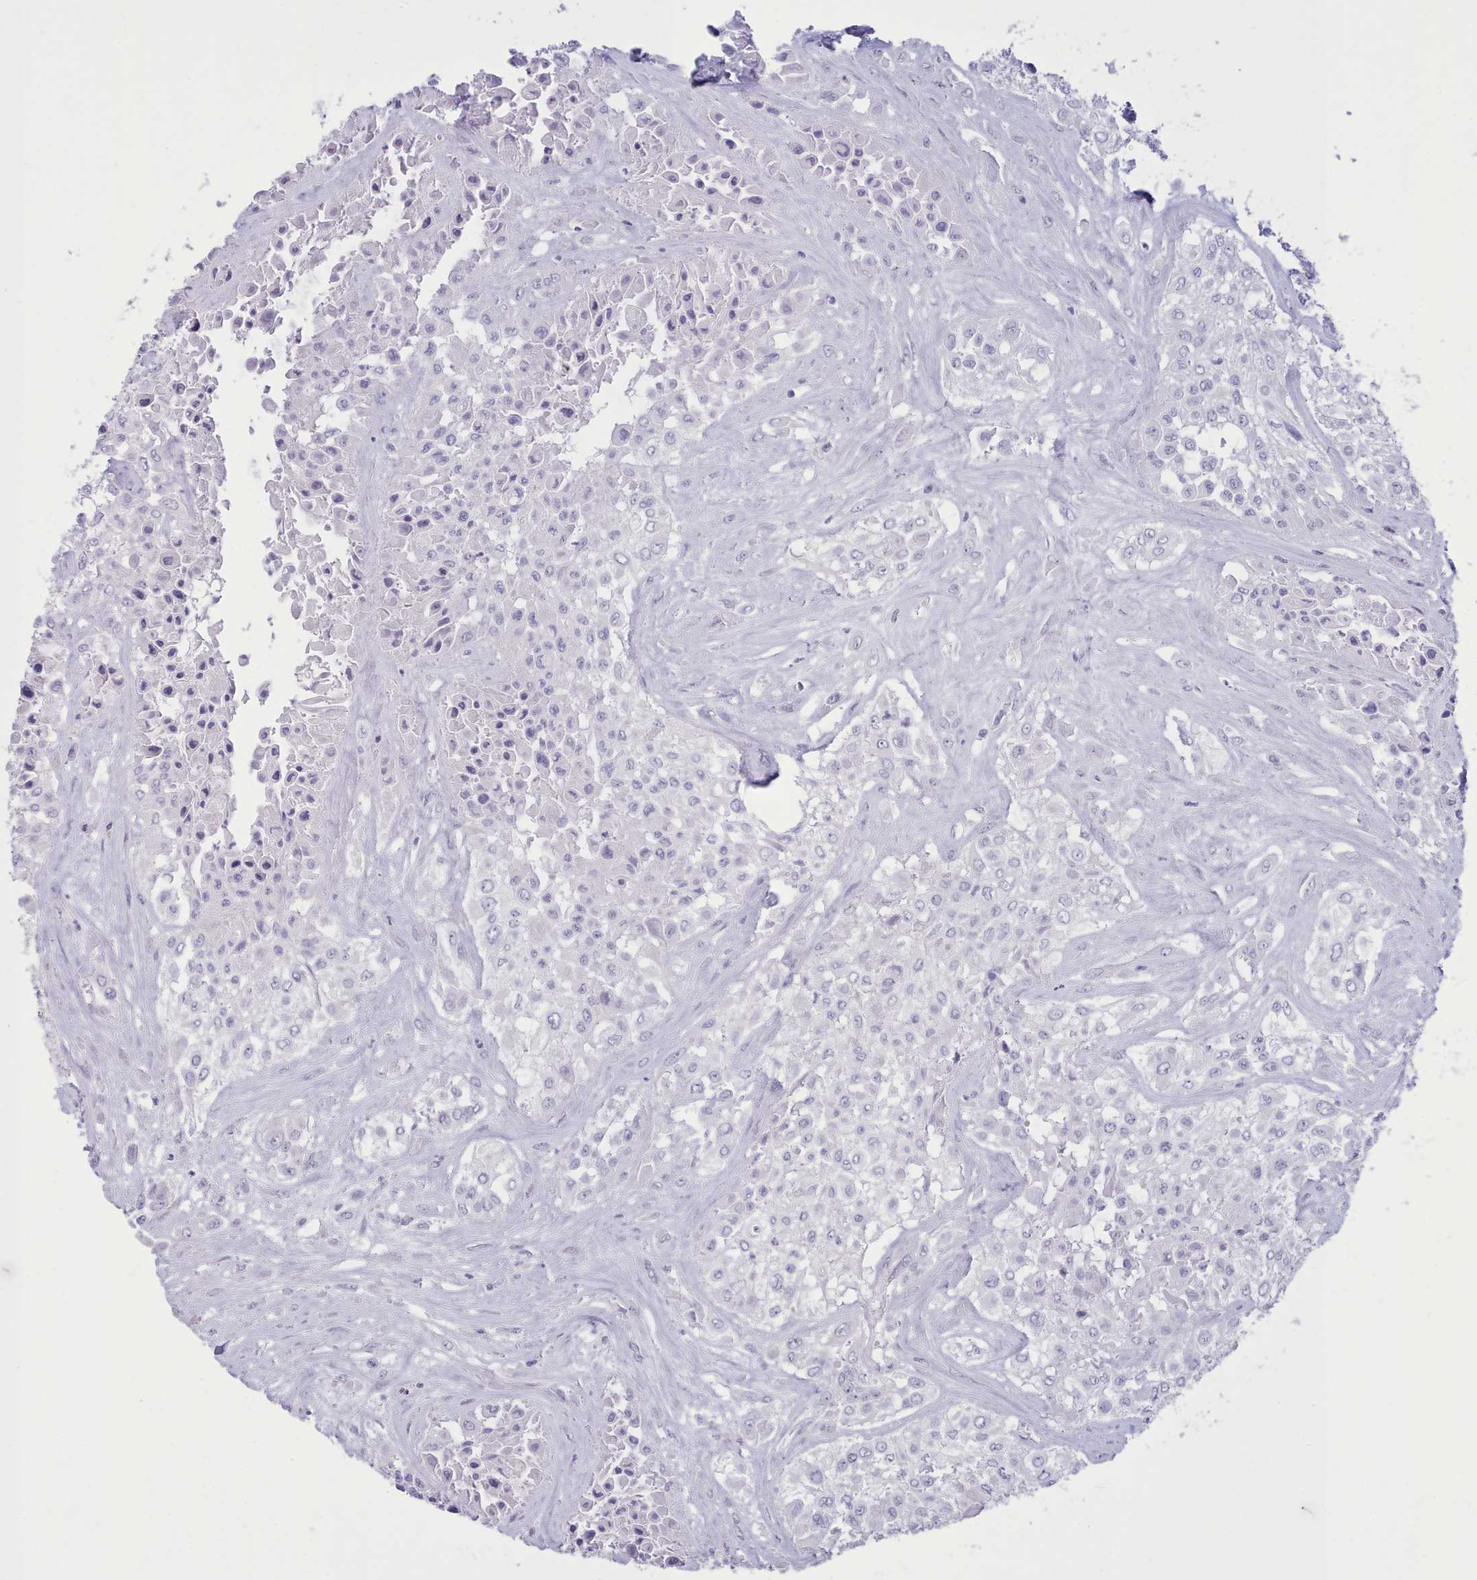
{"staining": {"intensity": "negative", "quantity": "none", "location": "none"}, "tissue": "urothelial cancer", "cell_type": "Tumor cells", "image_type": "cancer", "snomed": [{"axis": "morphology", "description": "Urothelial carcinoma, High grade"}, {"axis": "topography", "description": "Urinary bladder"}], "caption": "IHC micrograph of neoplastic tissue: urothelial cancer stained with DAB (3,3'-diaminobenzidine) reveals no significant protein positivity in tumor cells.", "gene": "TMEM253", "patient": {"sex": "male", "age": 67}}